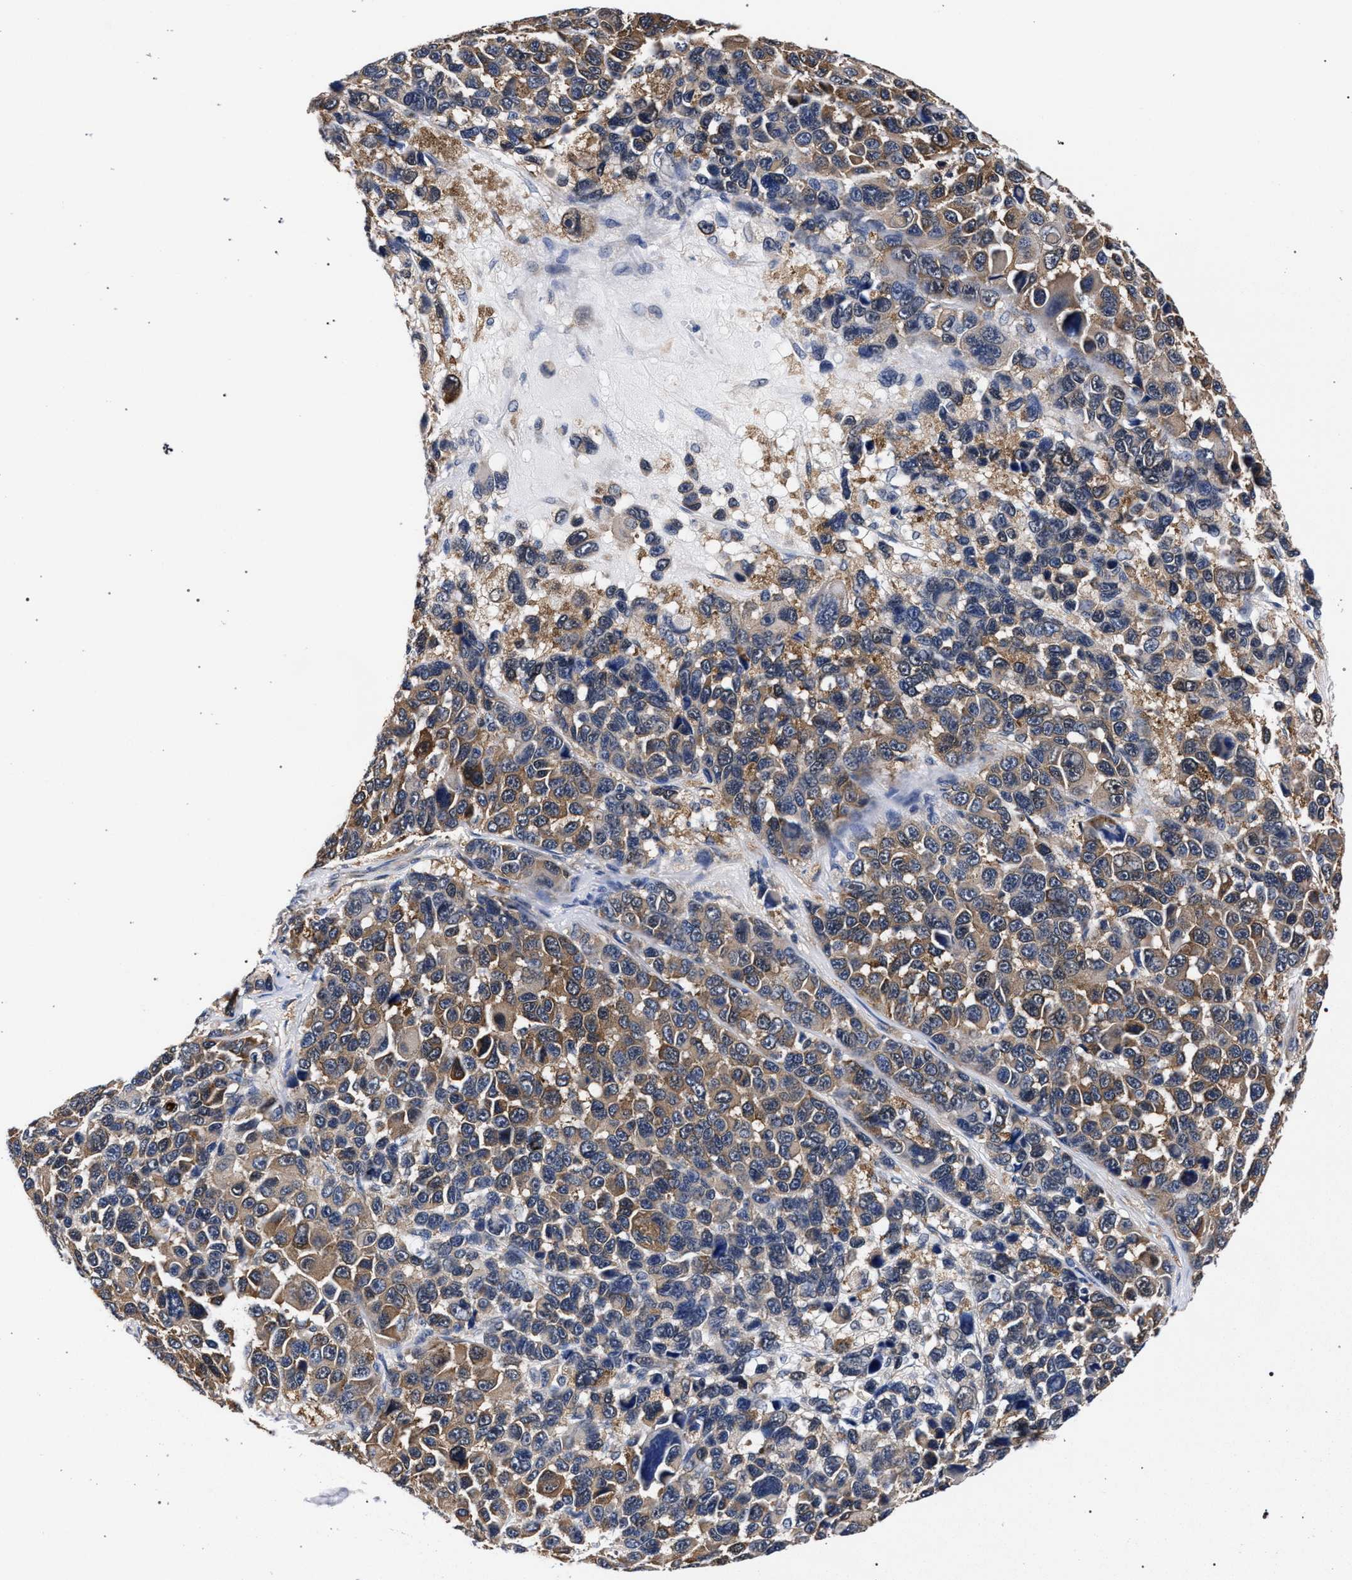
{"staining": {"intensity": "weak", "quantity": ">75%", "location": "cytoplasmic/membranous"}, "tissue": "melanoma", "cell_type": "Tumor cells", "image_type": "cancer", "snomed": [{"axis": "morphology", "description": "Malignant melanoma, NOS"}, {"axis": "topography", "description": "Skin"}], "caption": "Malignant melanoma tissue shows weak cytoplasmic/membranous staining in approximately >75% of tumor cells", "gene": "RBM33", "patient": {"sex": "male", "age": 53}}